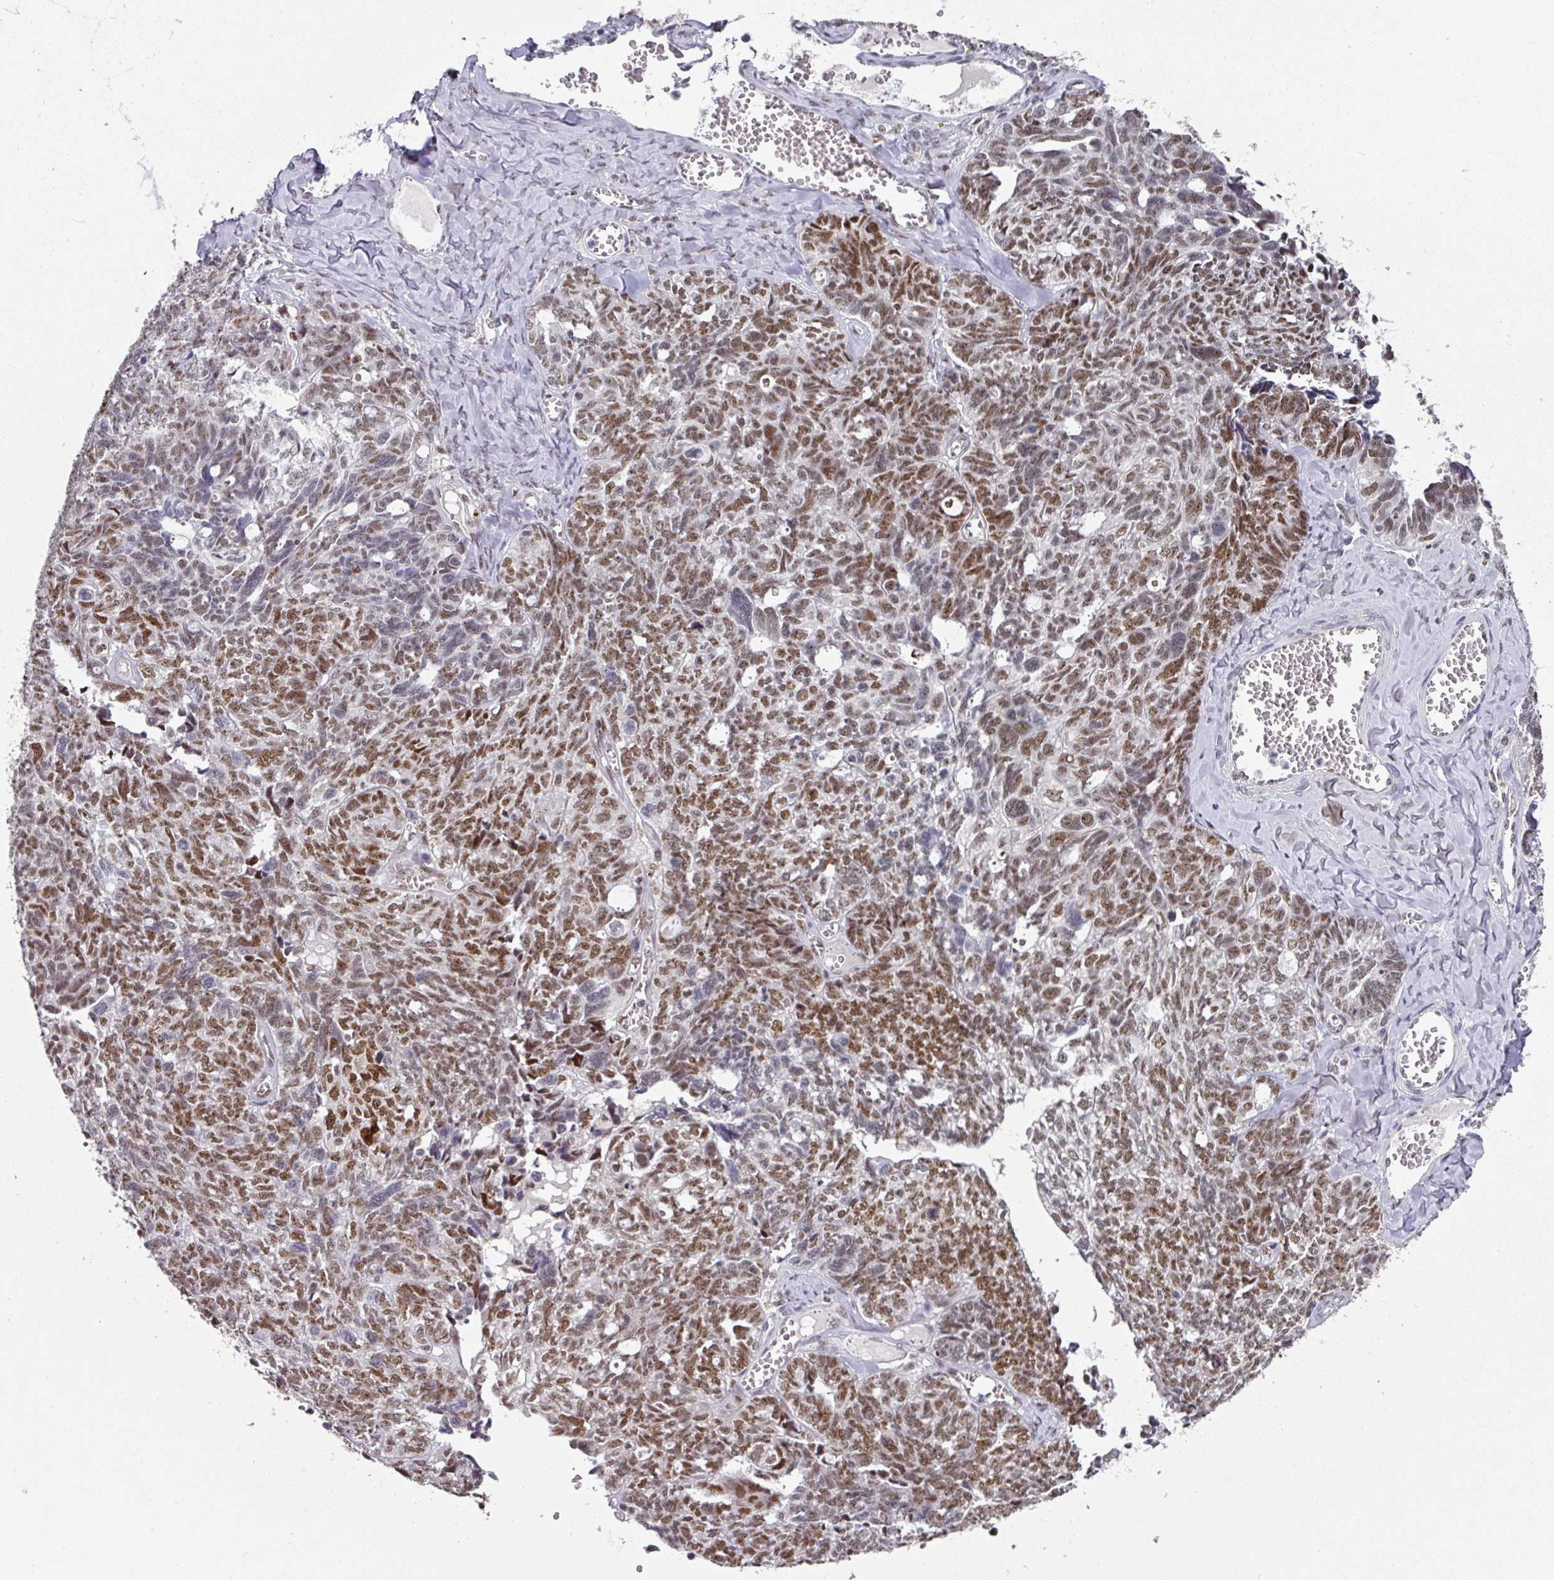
{"staining": {"intensity": "moderate", "quantity": "25%-75%", "location": "nuclear"}, "tissue": "ovarian cancer", "cell_type": "Tumor cells", "image_type": "cancer", "snomed": [{"axis": "morphology", "description": "Cystadenocarcinoma, serous, NOS"}, {"axis": "topography", "description": "Ovary"}], "caption": "An immunohistochemistry (IHC) histopathology image of neoplastic tissue is shown. Protein staining in brown highlights moderate nuclear positivity in ovarian cancer within tumor cells.", "gene": "RAD50", "patient": {"sex": "female", "age": 79}}